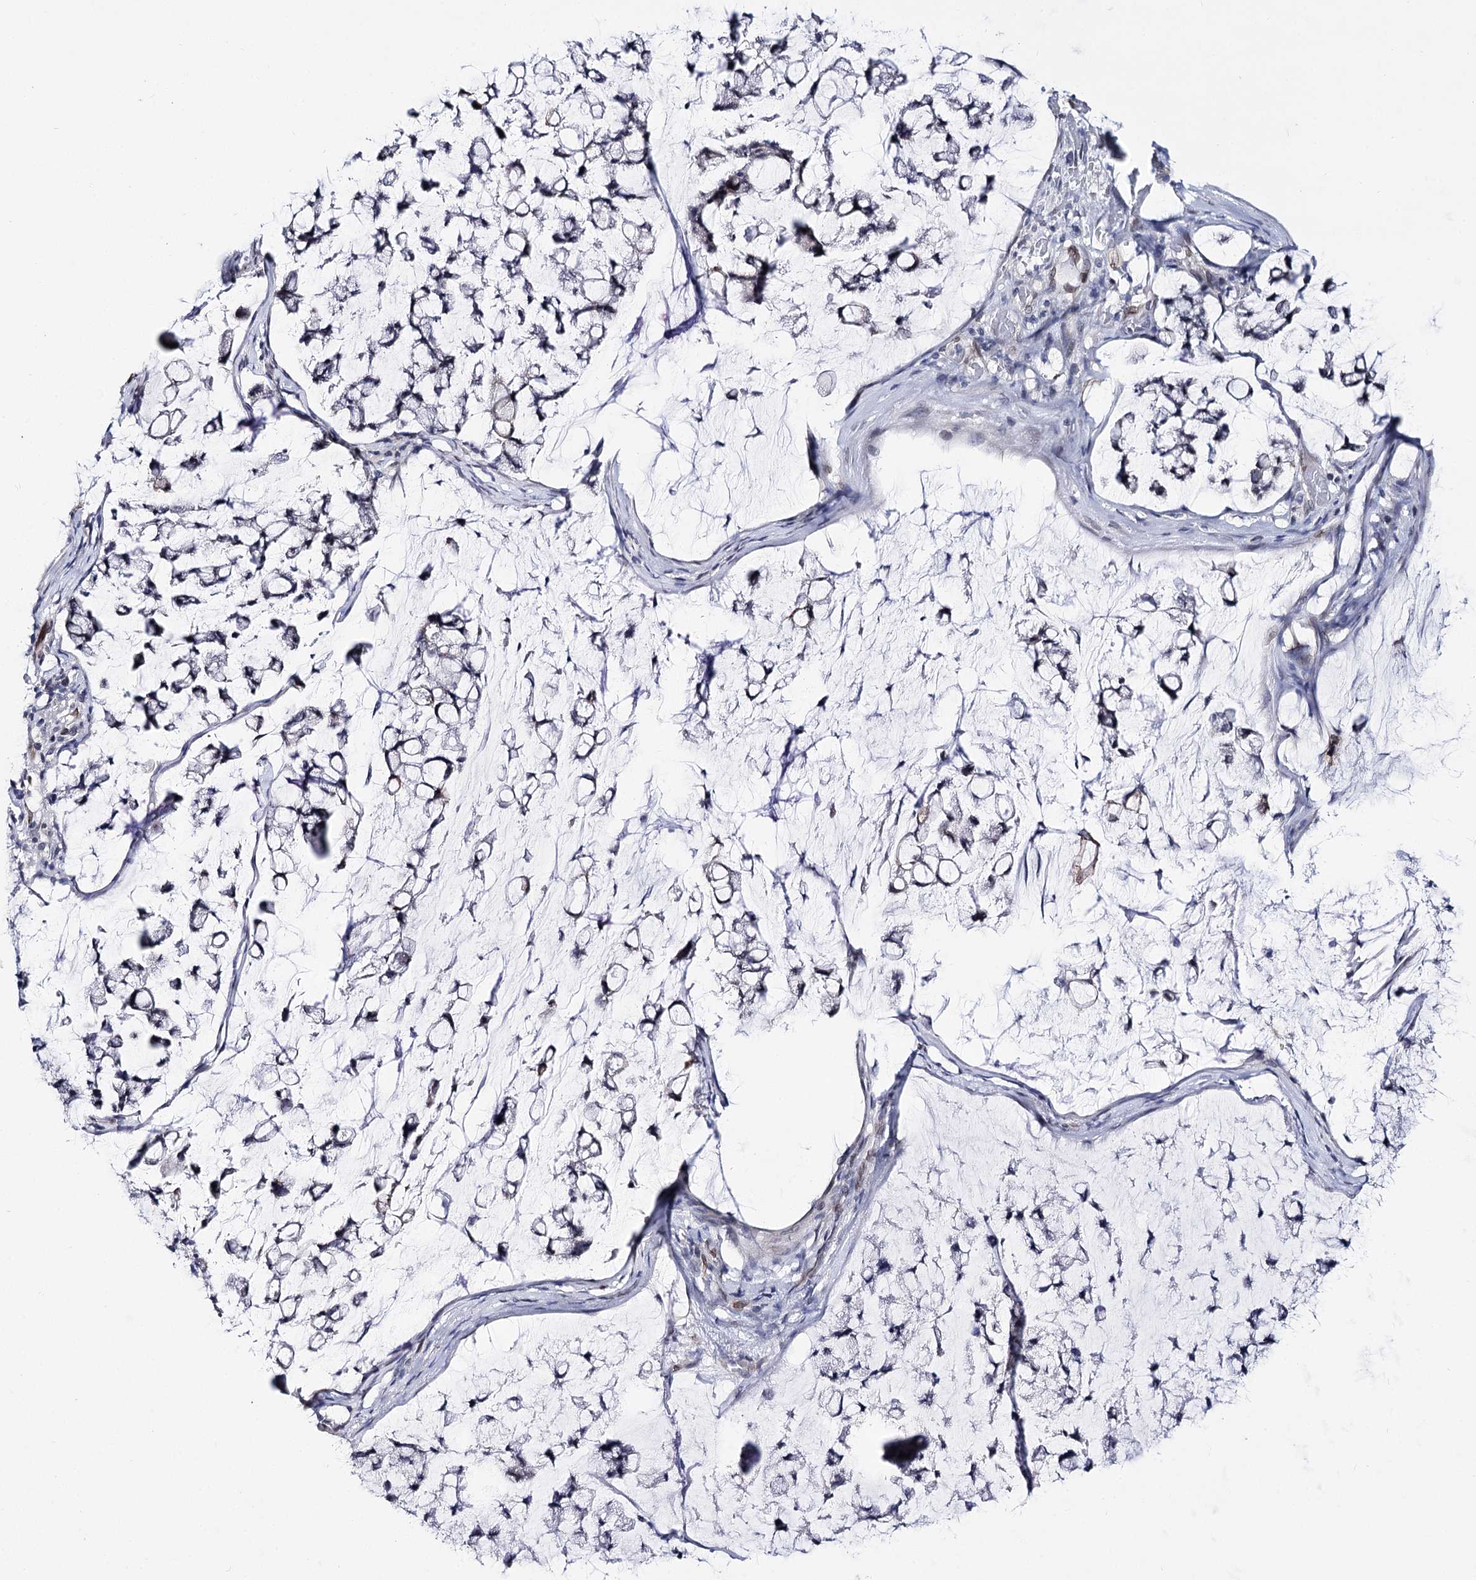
{"staining": {"intensity": "negative", "quantity": "none", "location": "none"}, "tissue": "stomach cancer", "cell_type": "Tumor cells", "image_type": "cancer", "snomed": [{"axis": "morphology", "description": "Adenocarcinoma, NOS"}, {"axis": "topography", "description": "Stomach, lower"}], "caption": "Immunohistochemistry (IHC) of stomach cancer displays no positivity in tumor cells. The staining is performed using DAB (3,3'-diaminobenzidine) brown chromogen with nuclei counter-stained in using hematoxylin.", "gene": "TMEM201", "patient": {"sex": "male", "age": 67}}